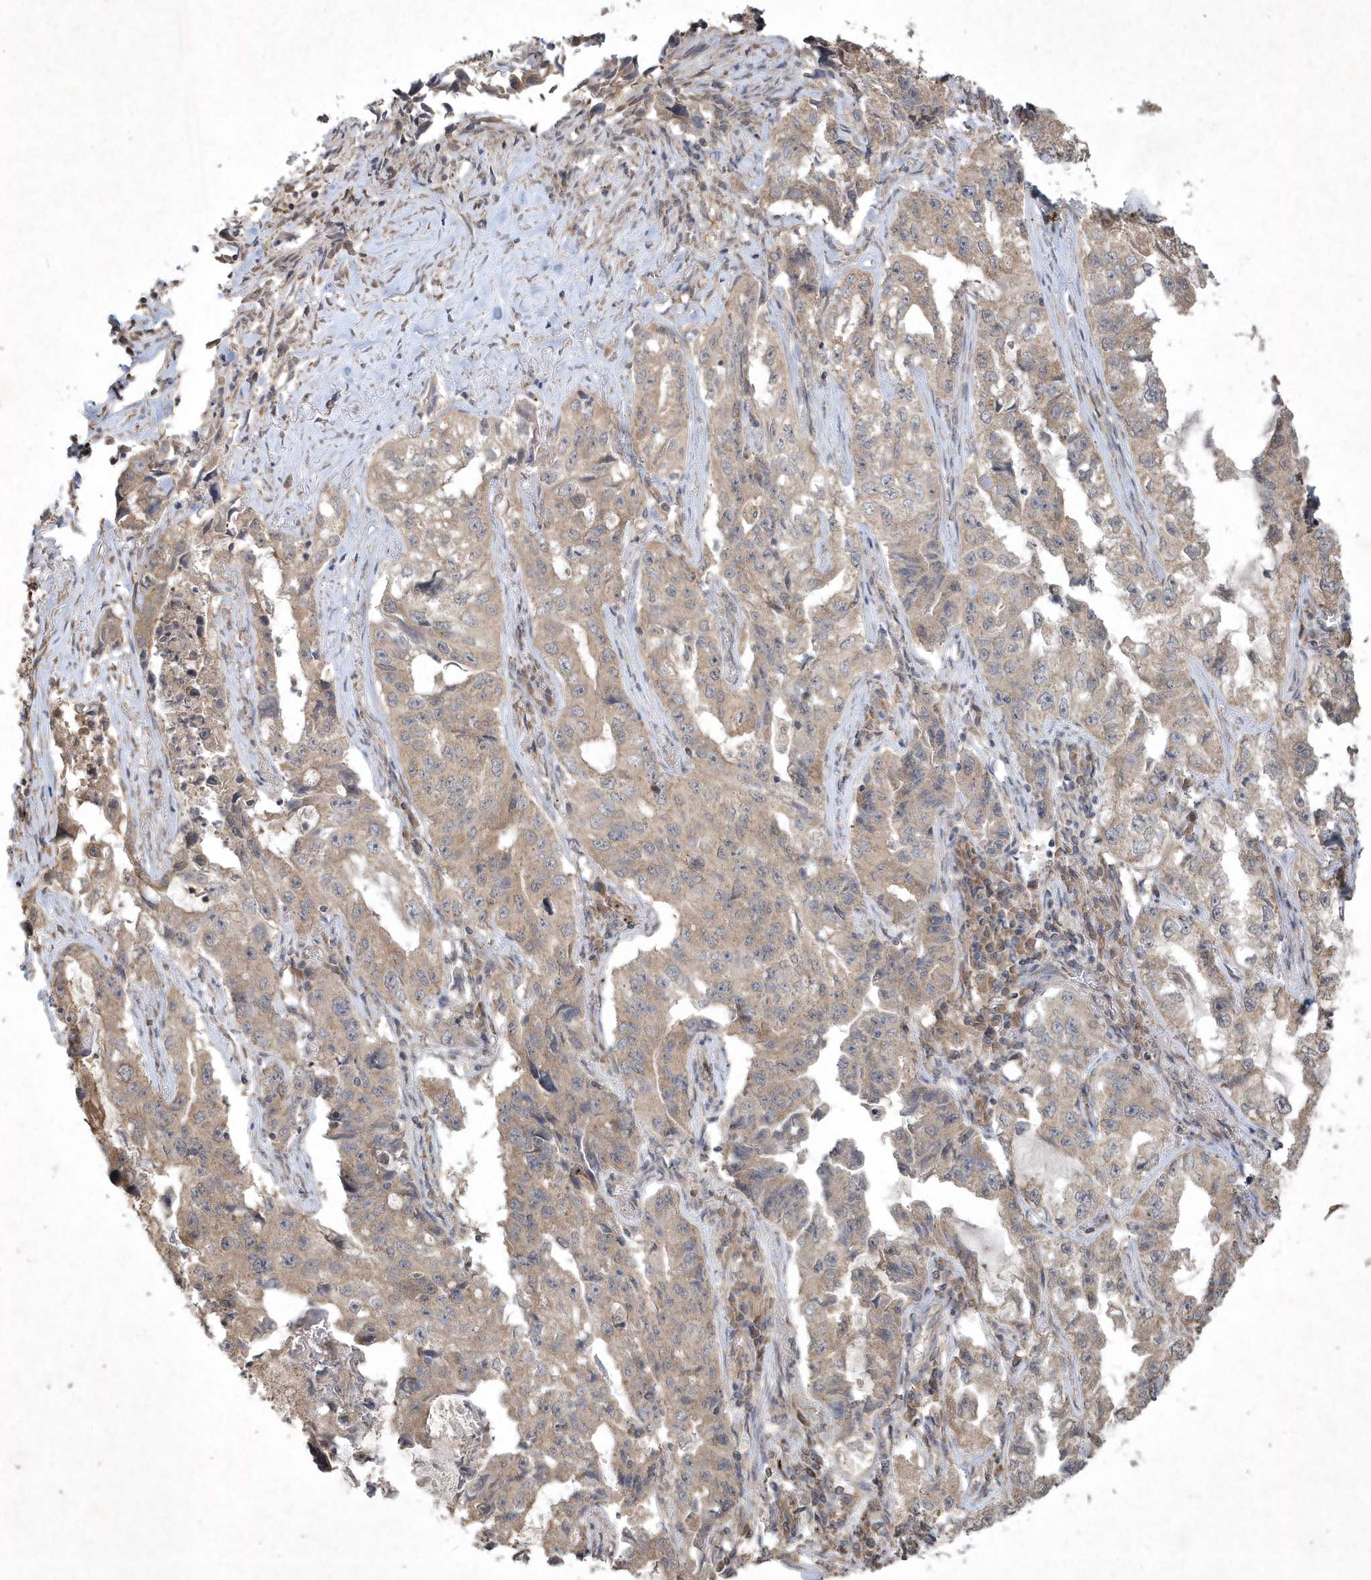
{"staining": {"intensity": "weak", "quantity": "<25%", "location": "cytoplasmic/membranous"}, "tissue": "lung cancer", "cell_type": "Tumor cells", "image_type": "cancer", "snomed": [{"axis": "morphology", "description": "Adenocarcinoma, NOS"}, {"axis": "topography", "description": "Lung"}], "caption": "Immunohistochemistry micrograph of neoplastic tissue: human lung adenocarcinoma stained with DAB (3,3'-diaminobenzidine) shows no significant protein staining in tumor cells.", "gene": "AKR7A2", "patient": {"sex": "female", "age": 51}}